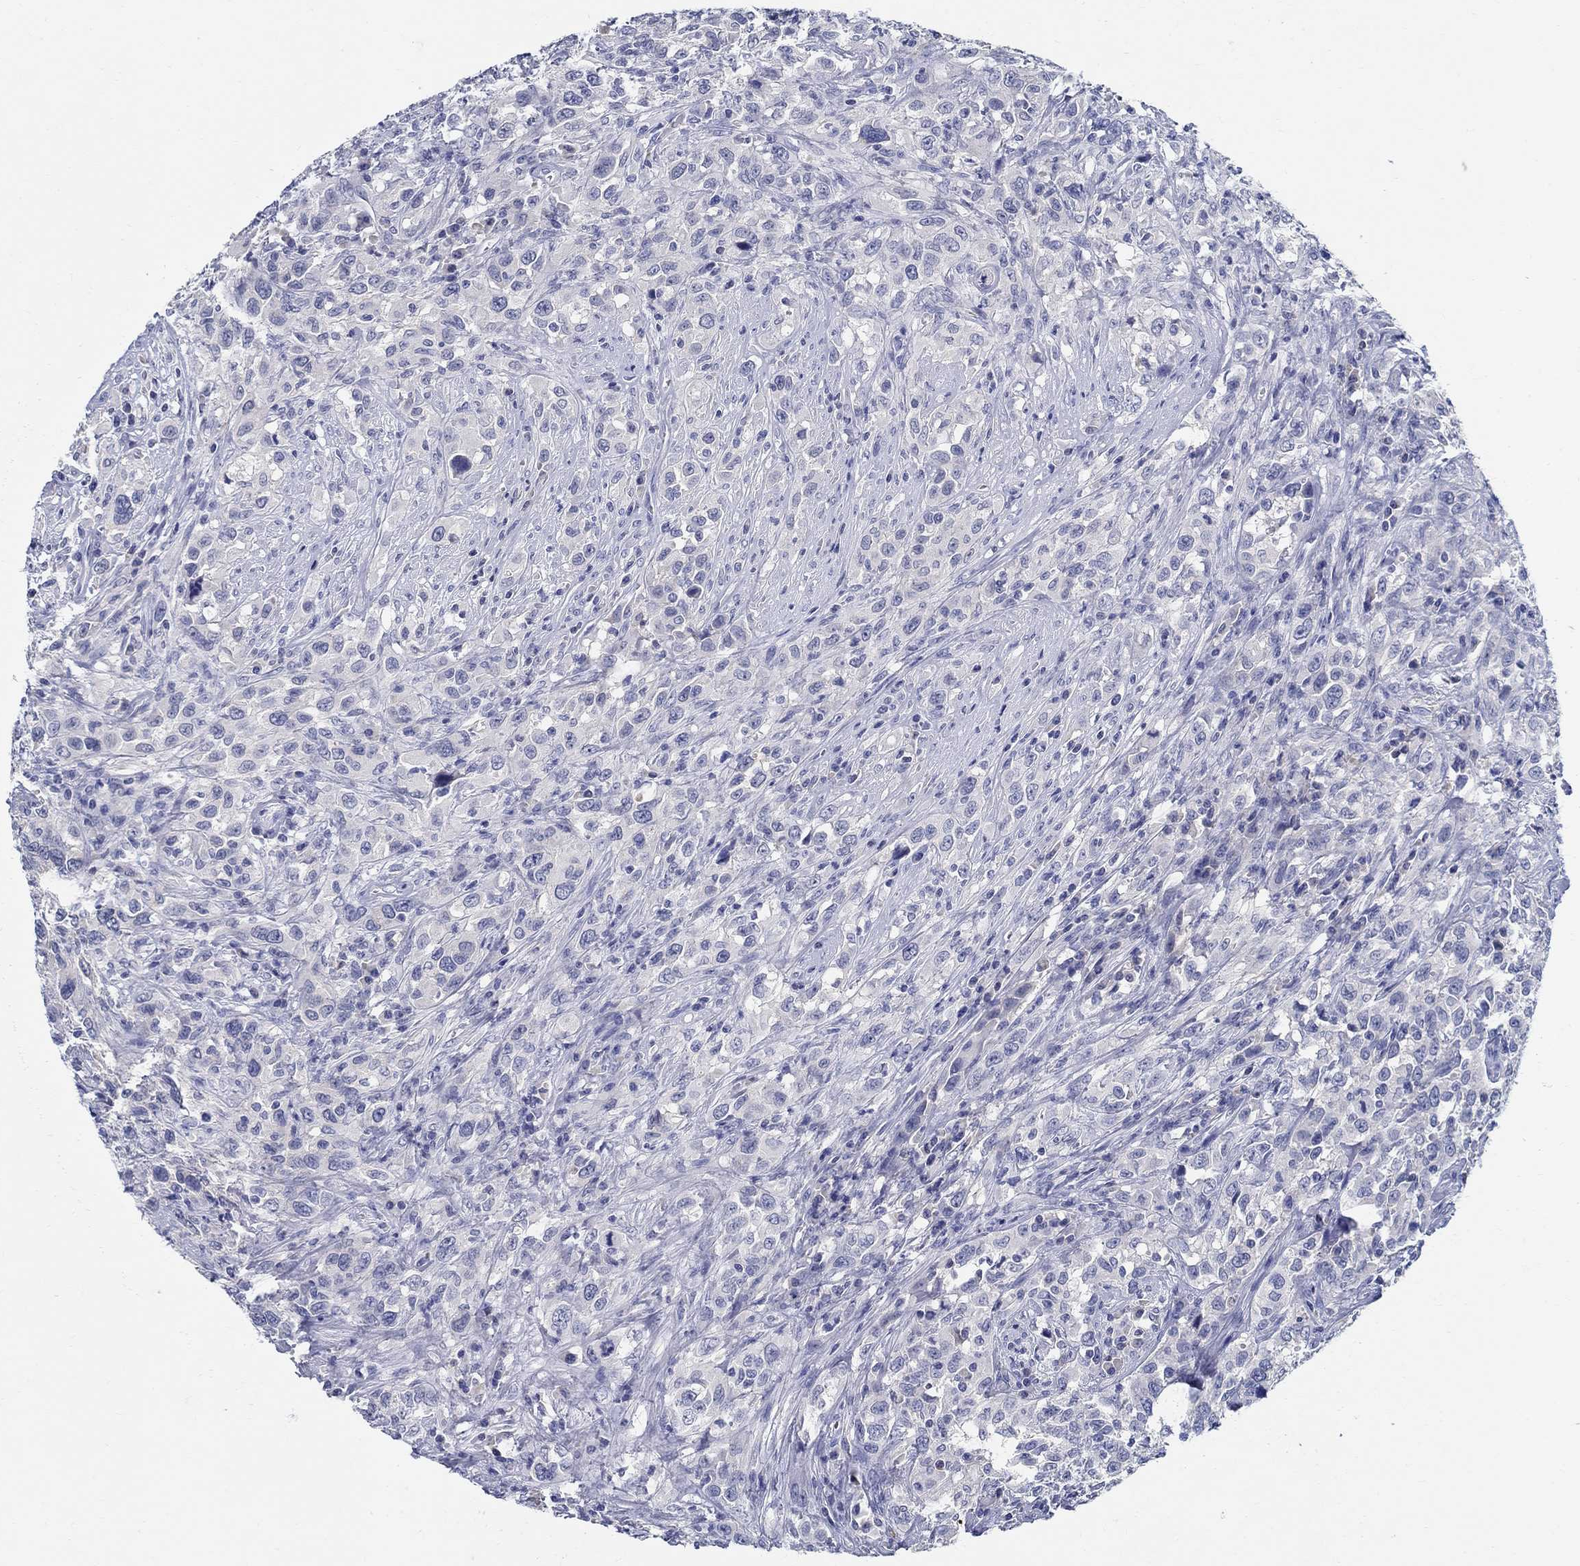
{"staining": {"intensity": "negative", "quantity": "none", "location": "none"}, "tissue": "urothelial cancer", "cell_type": "Tumor cells", "image_type": "cancer", "snomed": [{"axis": "morphology", "description": "Urothelial carcinoma, NOS"}, {"axis": "morphology", "description": "Urothelial carcinoma, High grade"}, {"axis": "topography", "description": "Urinary bladder"}], "caption": "Immunohistochemical staining of human urothelial cancer displays no significant positivity in tumor cells. (DAB (3,3'-diaminobenzidine) immunohistochemistry (IHC), high magnification).", "gene": "CRYGD", "patient": {"sex": "female", "age": 64}}